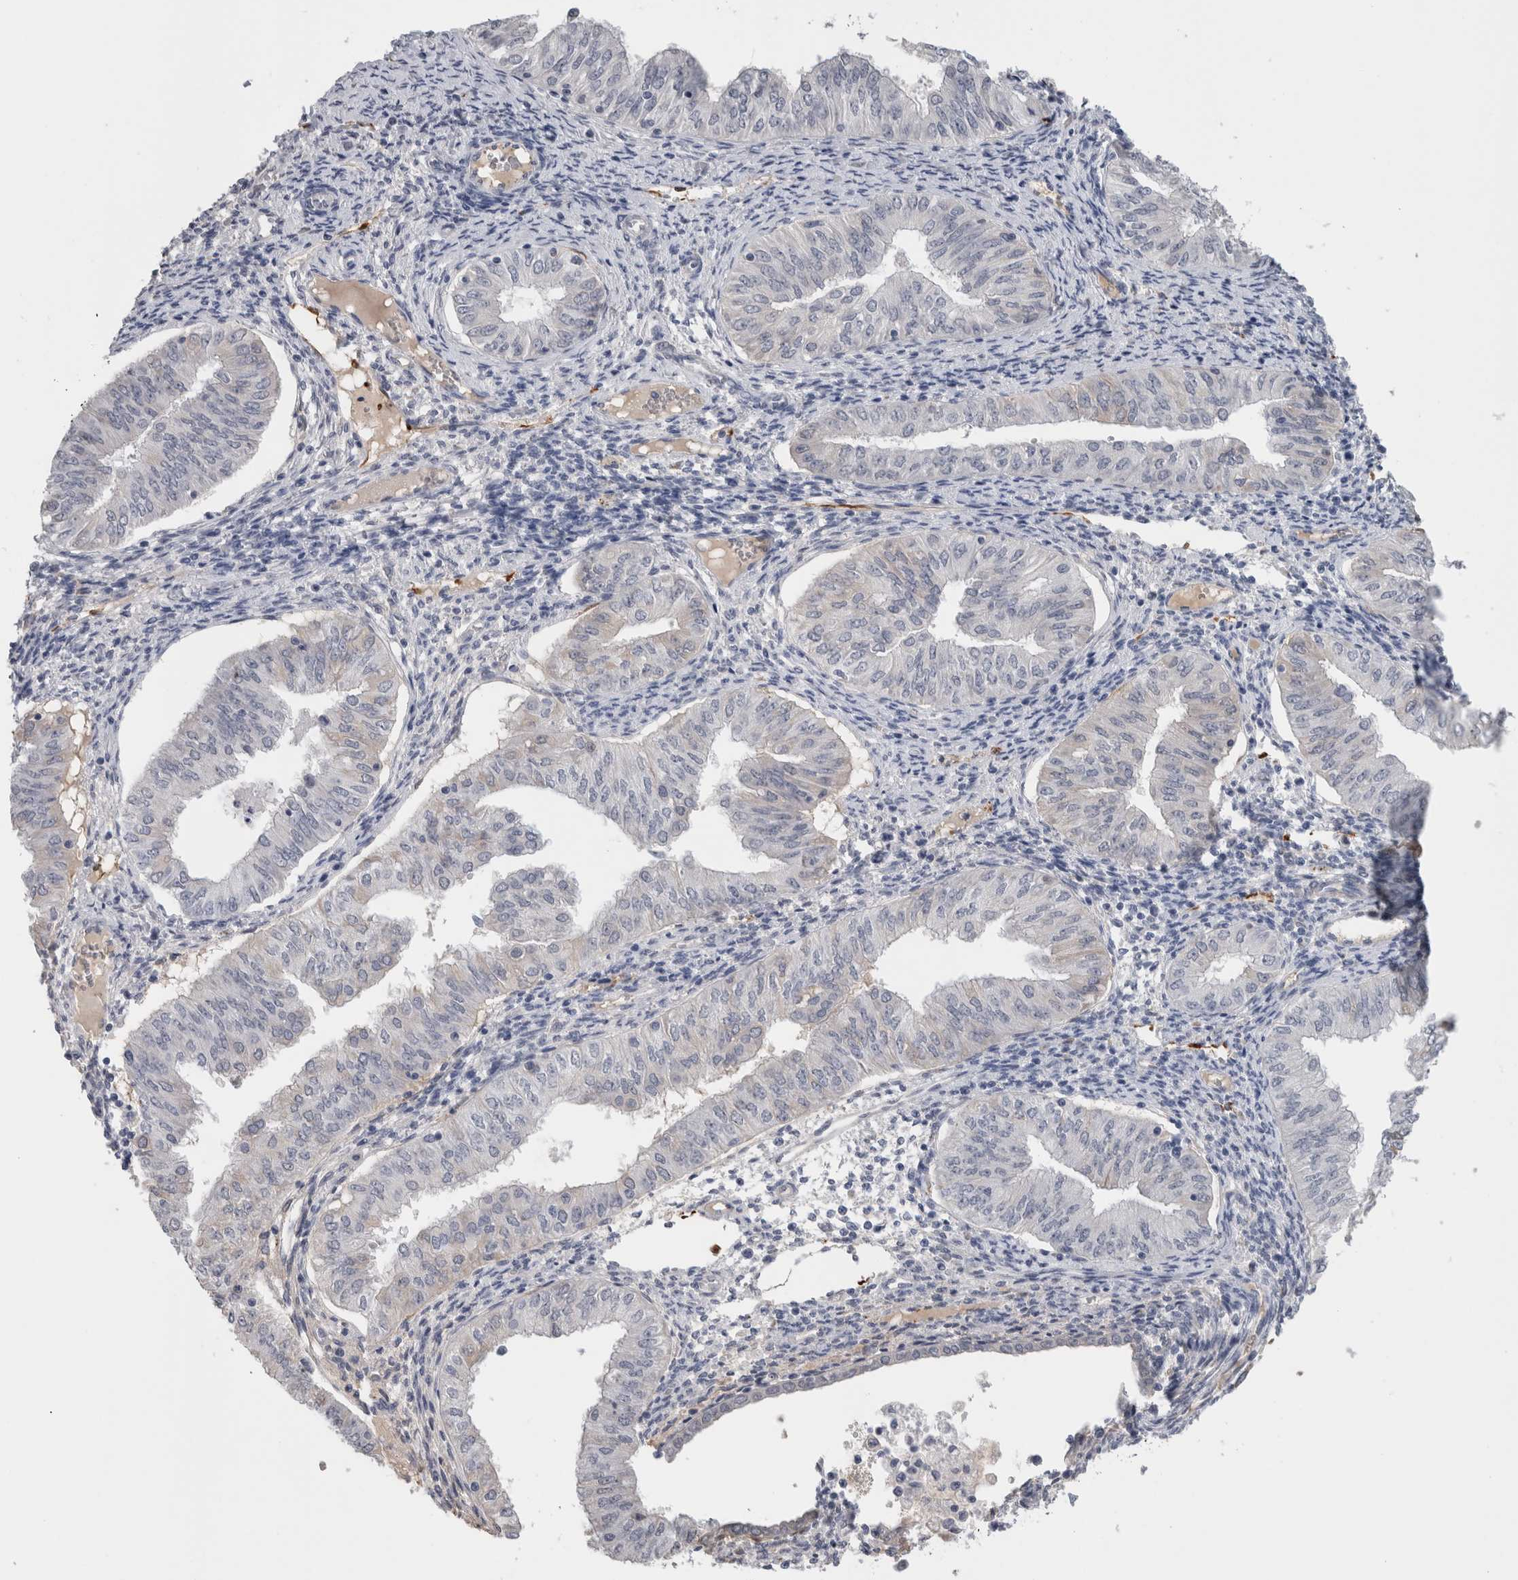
{"staining": {"intensity": "negative", "quantity": "none", "location": "none"}, "tissue": "endometrial cancer", "cell_type": "Tumor cells", "image_type": "cancer", "snomed": [{"axis": "morphology", "description": "Normal tissue, NOS"}, {"axis": "morphology", "description": "Adenocarcinoma, NOS"}, {"axis": "topography", "description": "Endometrium"}], "caption": "Endometrial cancer (adenocarcinoma) stained for a protein using immunohistochemistry displays no staining tumor cells.", "gene": "FABP4", "patient": {"sex": "female", "age": 53}}